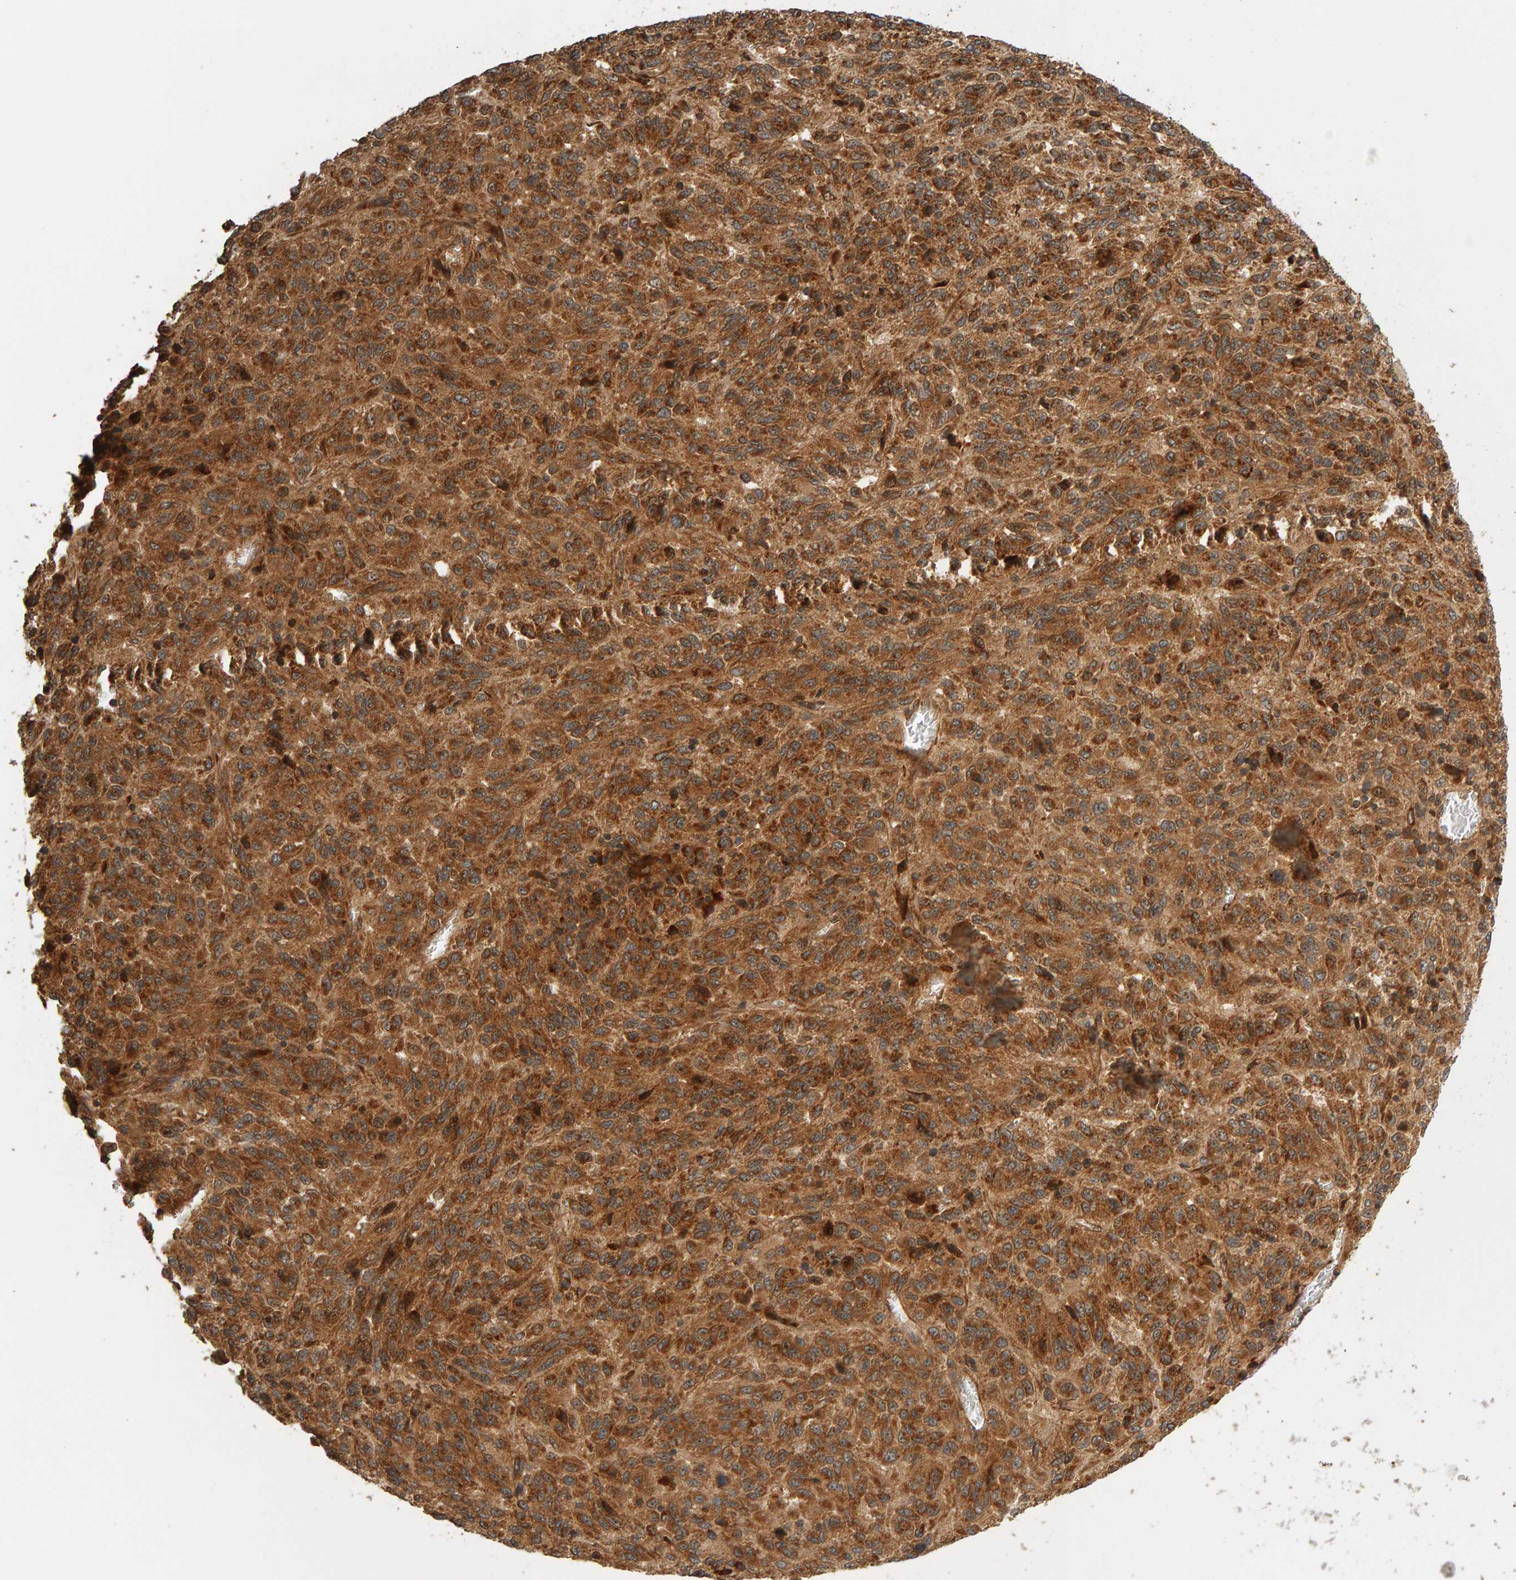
{"staining": {"intensity": "moderate", "quantity": ">75%", "location": "cytoplasmic/membranous"}, "tissue": "melanoma", "cell_type": "Tumor cells", "image_type": "cancer", "snomed": [{"axis": "morphology", "description": "Malignant melanoma, Metastatic site"}, {"axis": "topography", "description": "Lung"}], "caption": "Immunohistochemistry of human melanoma reveals medium levels of moderate cytoplasmic/membranous staining in about >75% of tumor cells.", "gene": "ZFAND1", "patient": {"sex": "male", "age": 64}}